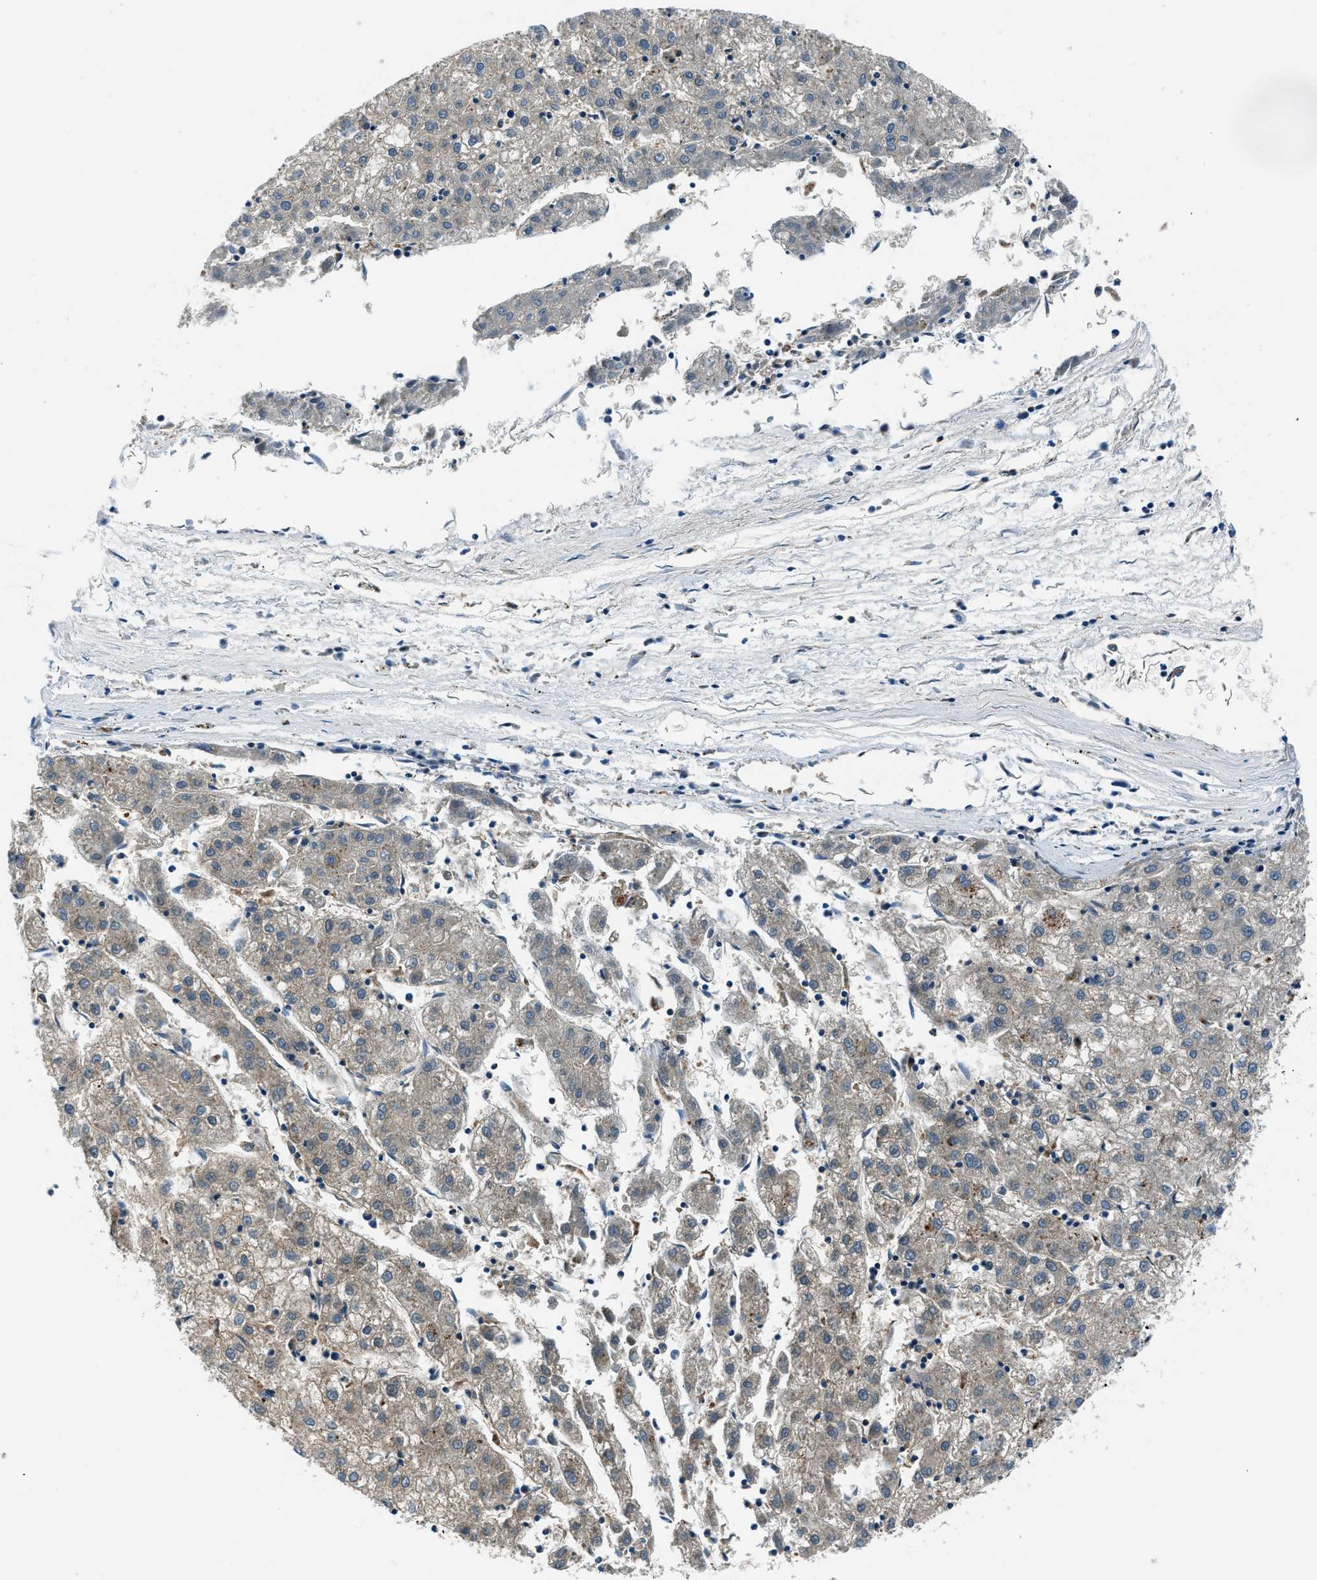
{"staining": {"intensity": "weak", "quantity": ">75%", "location": "cytoplasmic/membranous"}, "tissue": "liver cancer", "cell_type": "Tumor cells", "image_type": "cancer", "snomed": [{"axis": "morphology", "description": "Carcinoma, Hepatocellular, NOS"}, {"axis": "topography", "description": "Liver"}], "caption": "The histopathology image demonstrates a brown stain indicating the presence of a protein in the cytoplasmic/membranous of tumor cells in liver cancer. The protein is shown in brown color, while the nuclei are stained blue.", "gene": "SLC19A2", "patient": {"sex": "male", "age": 72}}